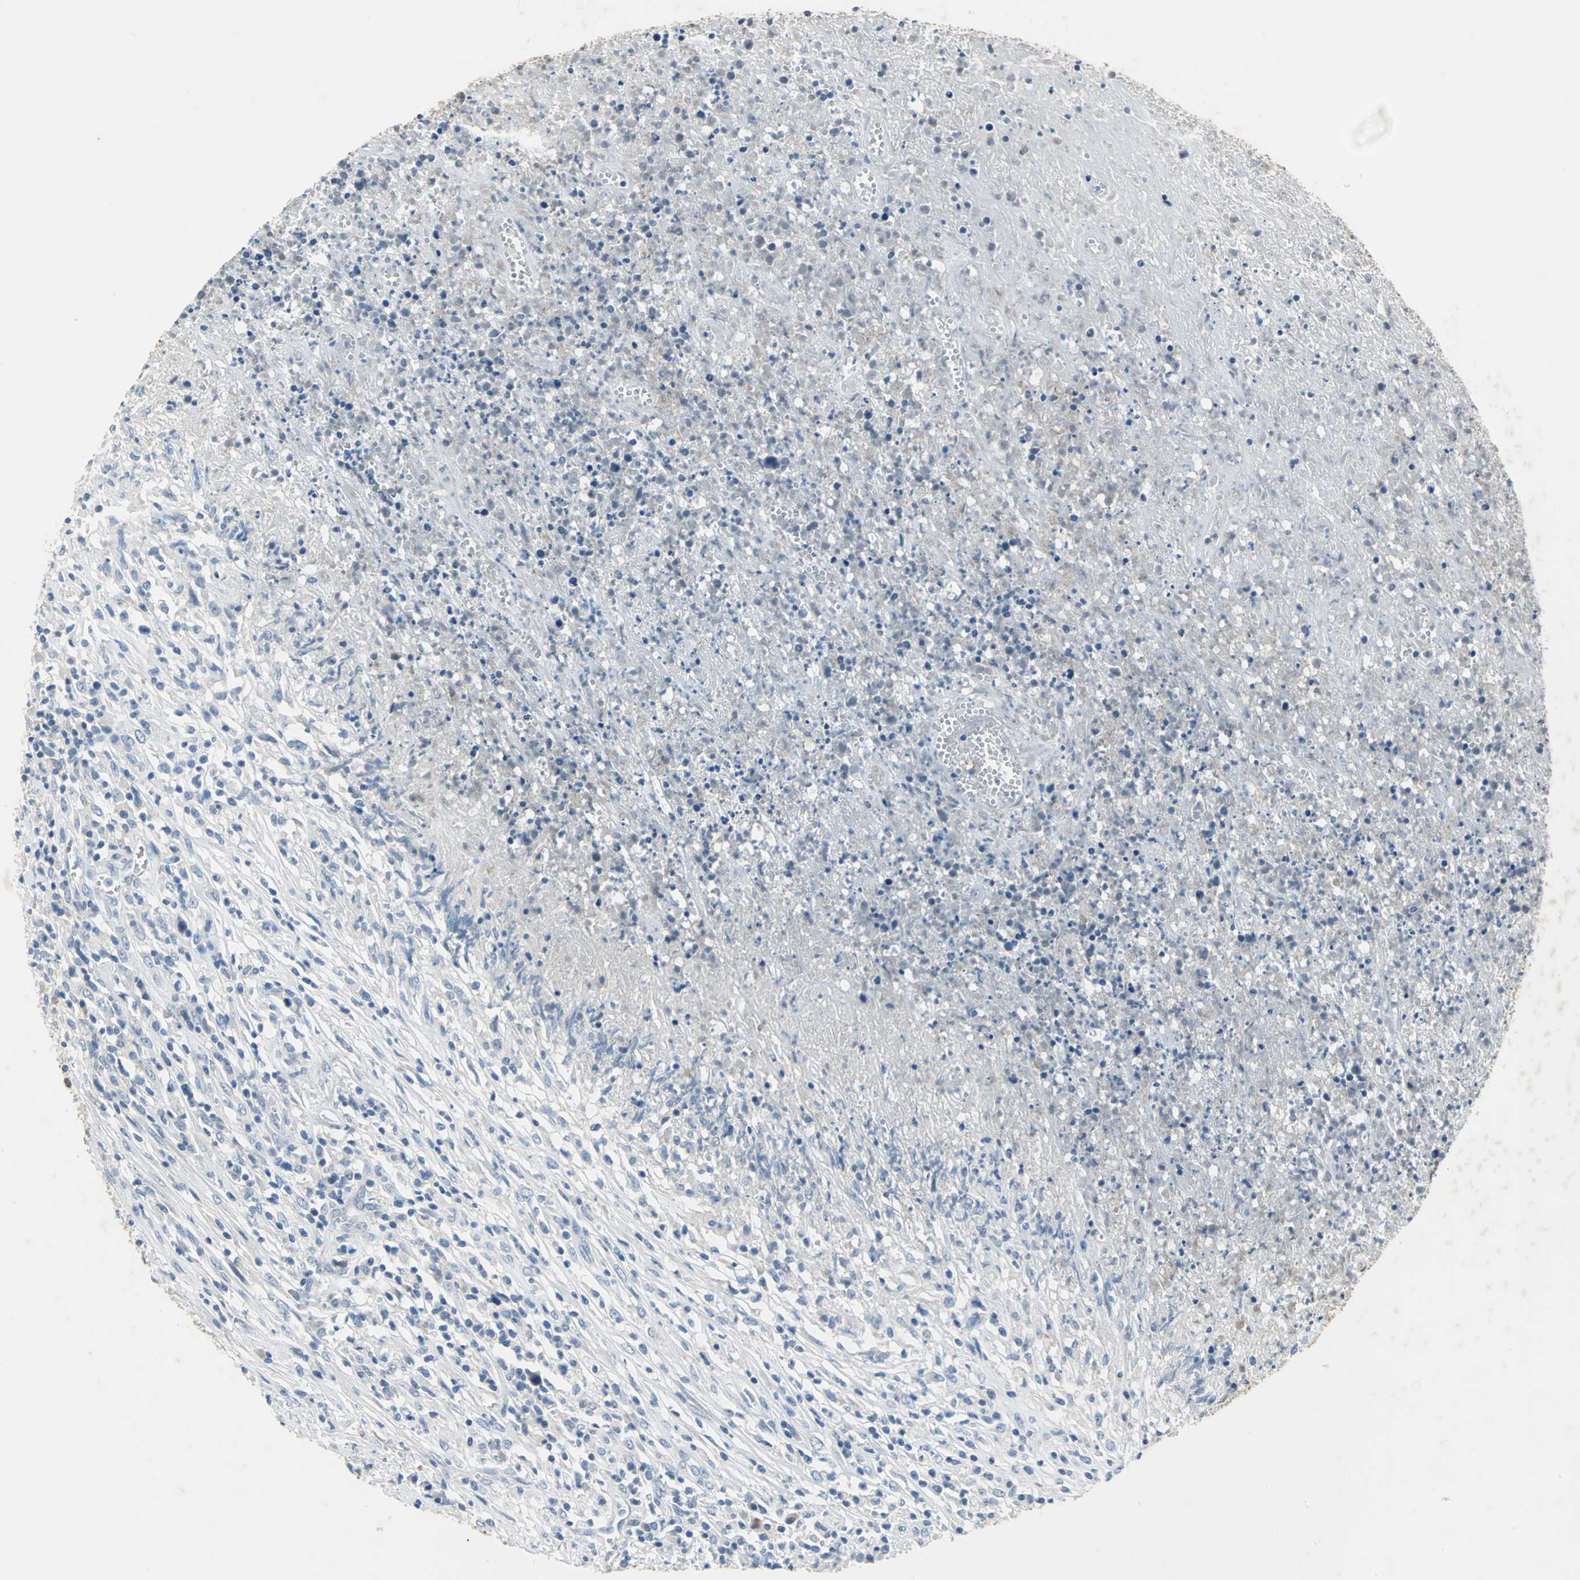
{"staining": {"intensity": "strong", "quantity": "<25%", "location": "cytoplasmic/membranous"}, "tissue": "lymphoma", "cell_type": "Tumor cells", "image_type": "cancer", "snomed": [{"axis": "morphology", "description": "Malignant lymphoma, non-Hodgkin's type, High grade"}, {"axis": "topography", "description": "Lymph node"}], "caption": "Immunohistochemical staining of malignant lymphoma, non-Hodgkin's type (high-grade) demonstrates medium levels of strong cytoplasmic/membranous protein staining in approximately <25% of tumor cells.", "gene": "PTGDS", "patient": {"sex": "female", "age": 84}}